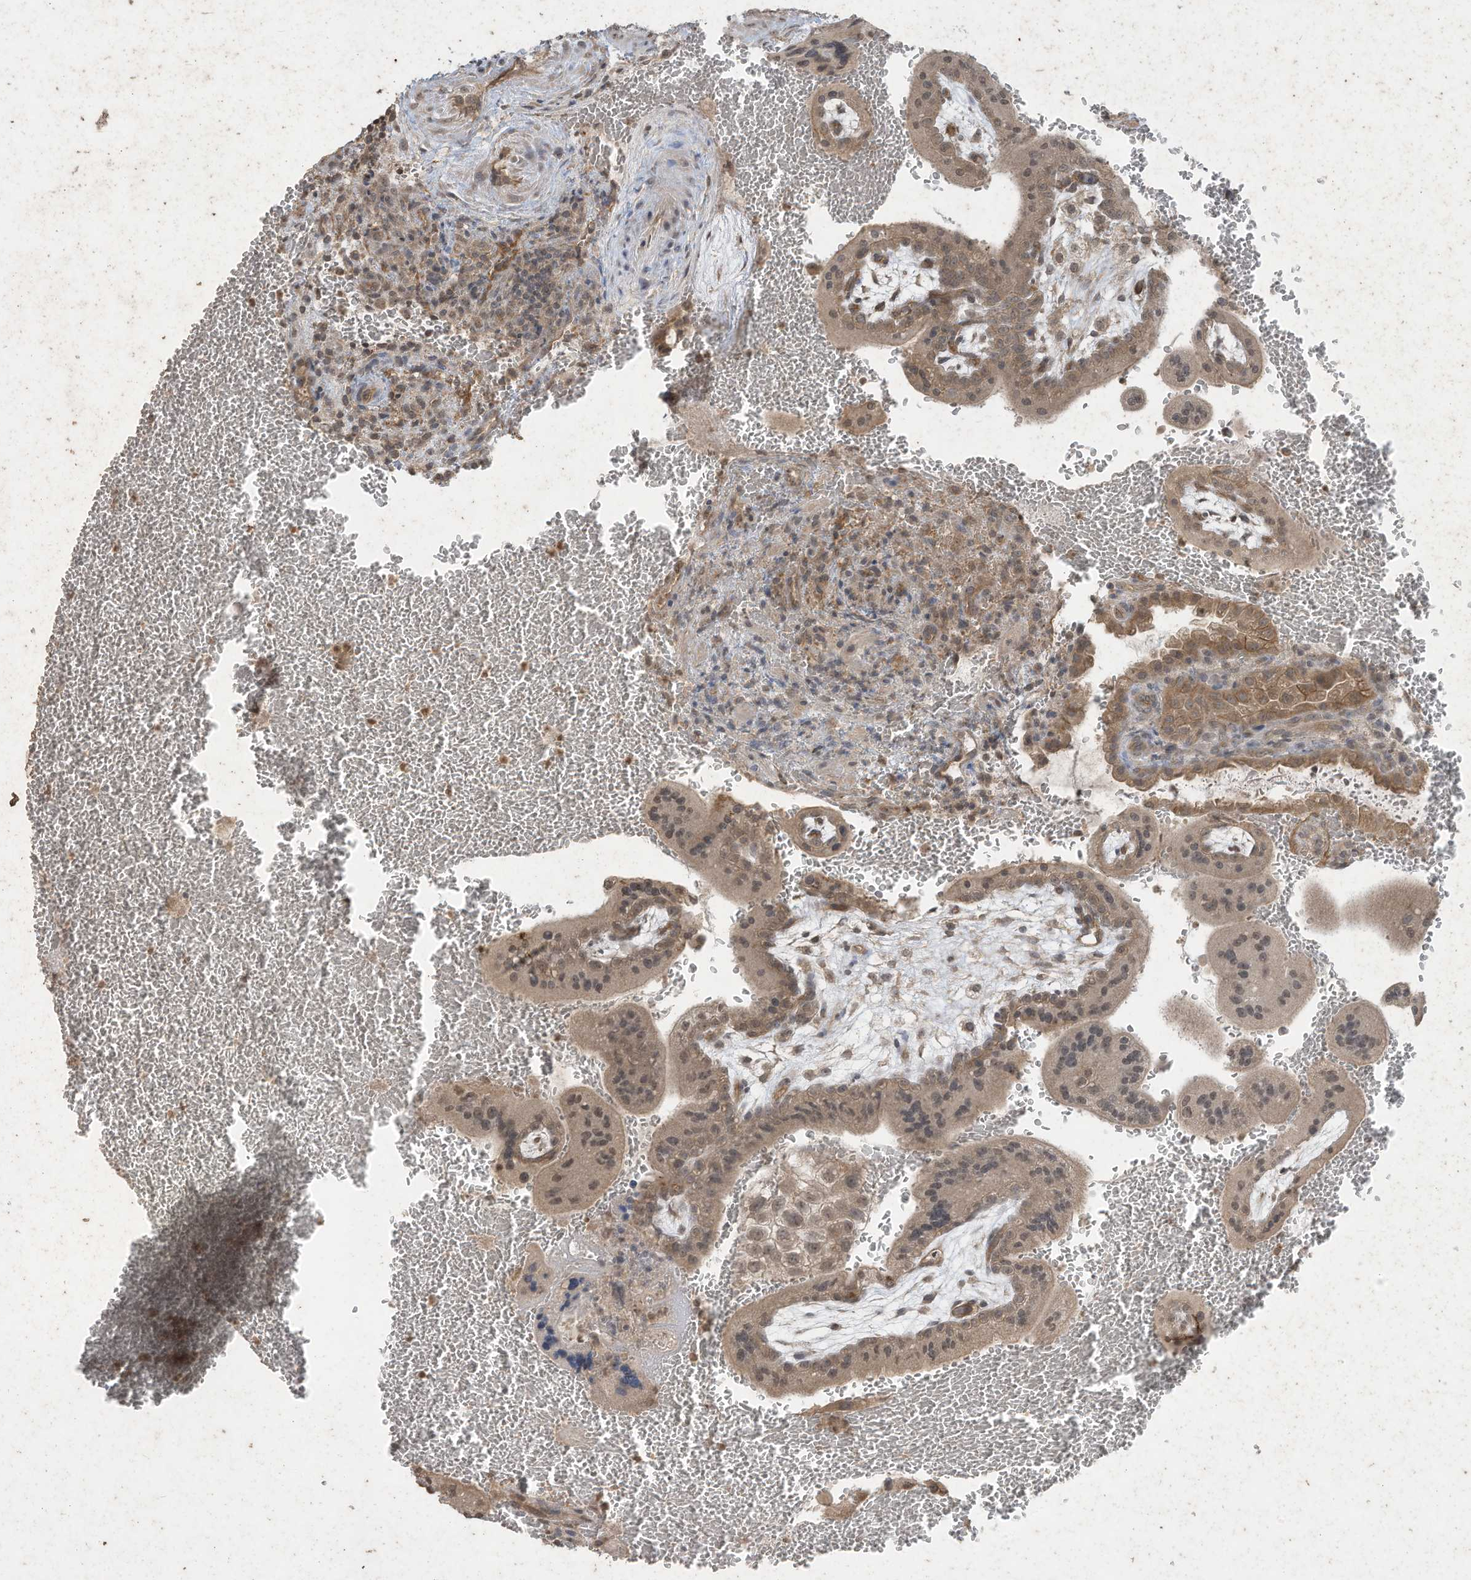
{"staining": {"intensity": "moderate", "quantity": ">75%", "location": "cytoplasmic/membranous"}, "tissue": "placenta", "cell_type": "Trophoblastic cells", "image_type": "normal", "snomed": [{"axis": "morphology", "description": "Normal tissue, NOS"}, {"axis": "topography", "description": "Placenta"}], "caption": "Immunohistochemistry (IHC) of normal placenta shows medium levels of moderate cytoplasmic/membranous staining in approximately >75% of trophoblastic cells.", "gene": "MATN2", "patient": {"sex": "female", "age": 35}}